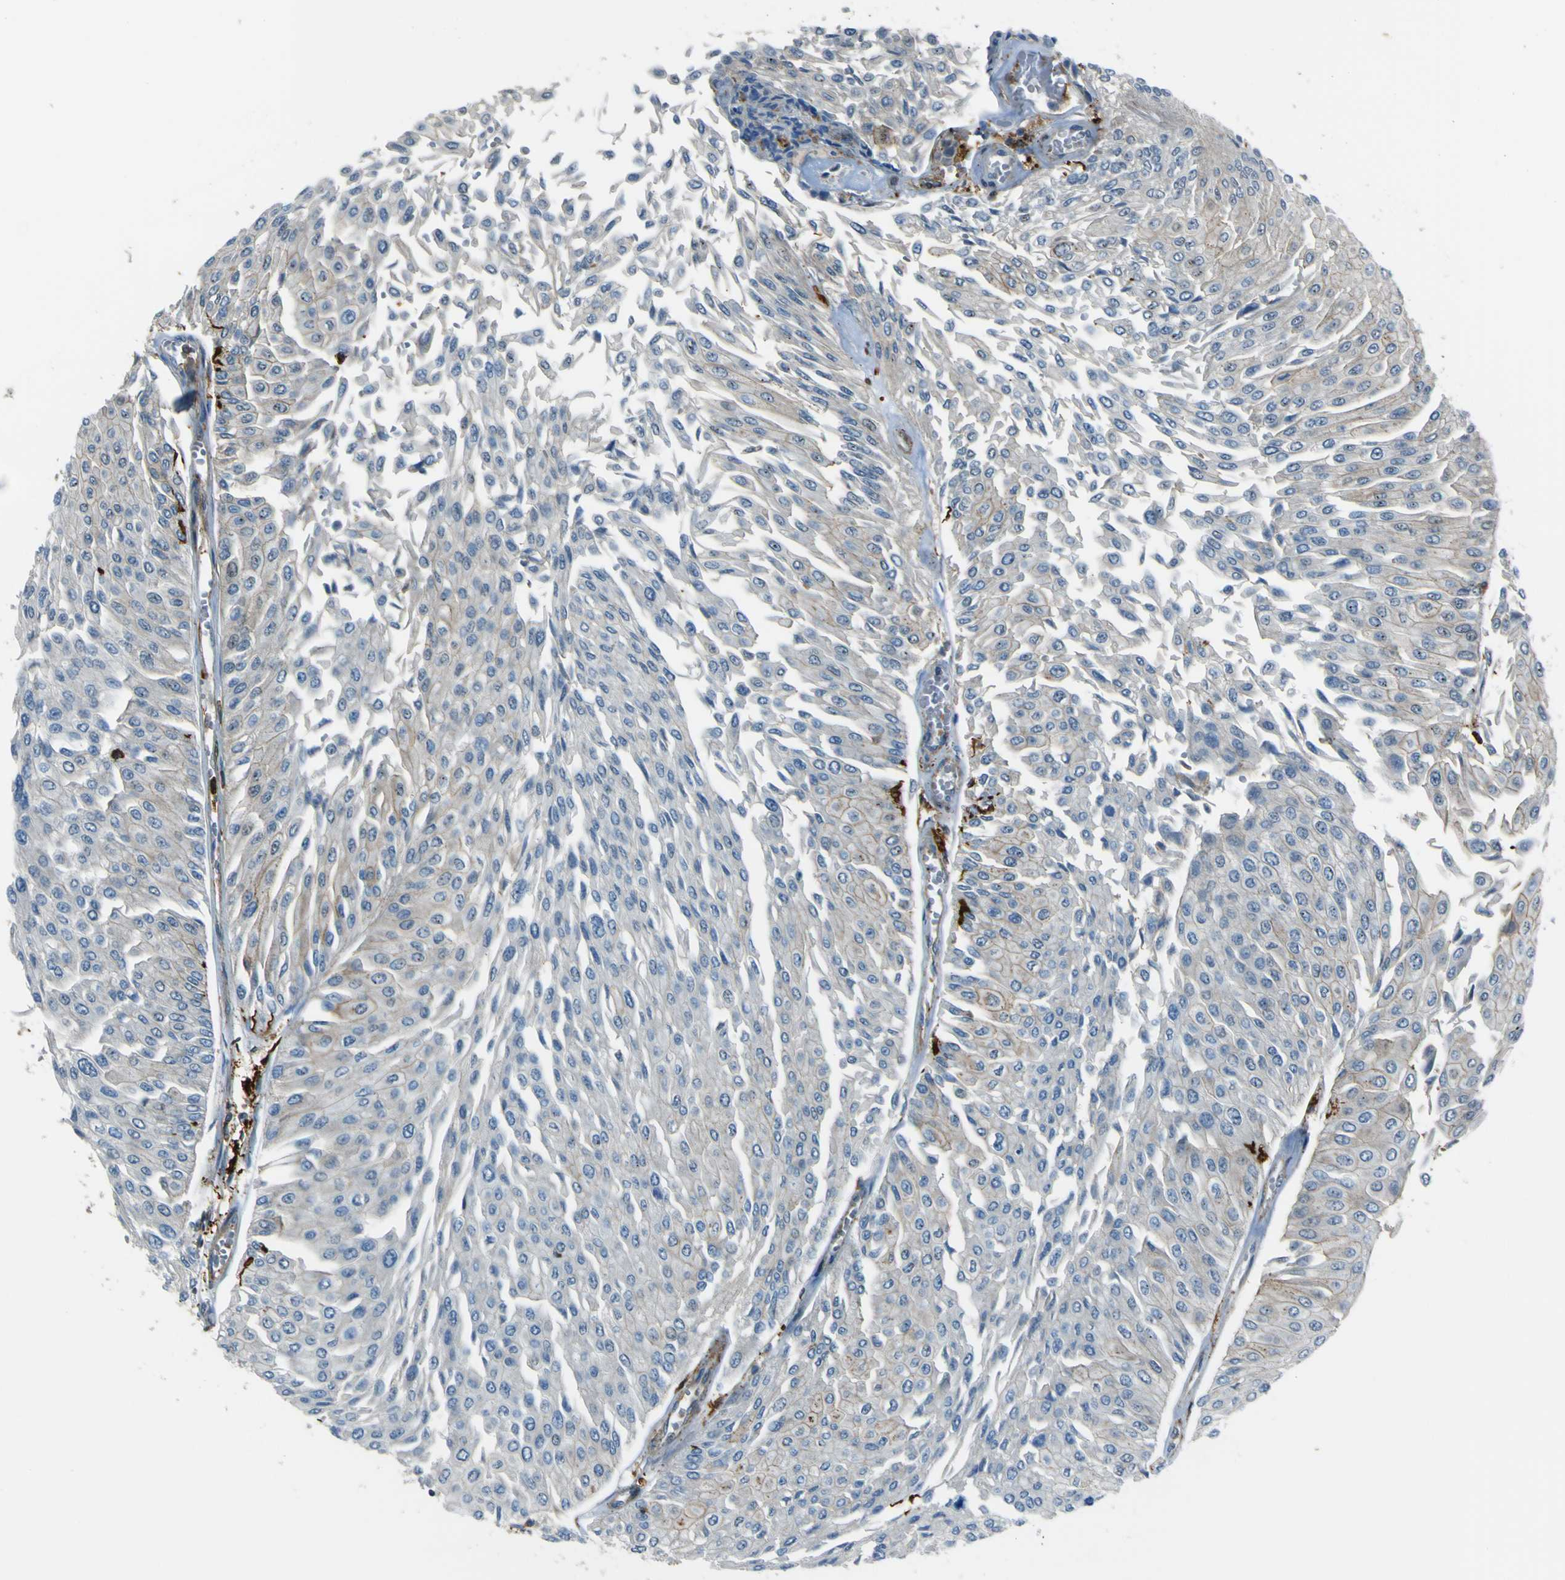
{"staining": {"intensity": "weak", "quantity": "<25%", "location": "cytoplasmic/membranous"}, "tissue": "urothelial cancer", "cell_type": "Tumor cells", "image_type": "cancer", "snomed": [{"axis": "morphology", "description": "Urothelial carcinoma, Low grade"}, {"axis": "topography", "description": "Urinary bladder"}], "caption": "Urothelial cancer was stained to show a protein in brown. There is no significant positivity in tumor cells.", "gene": "PCDHB5", "patient": {"sex": "male", "age": 67}}